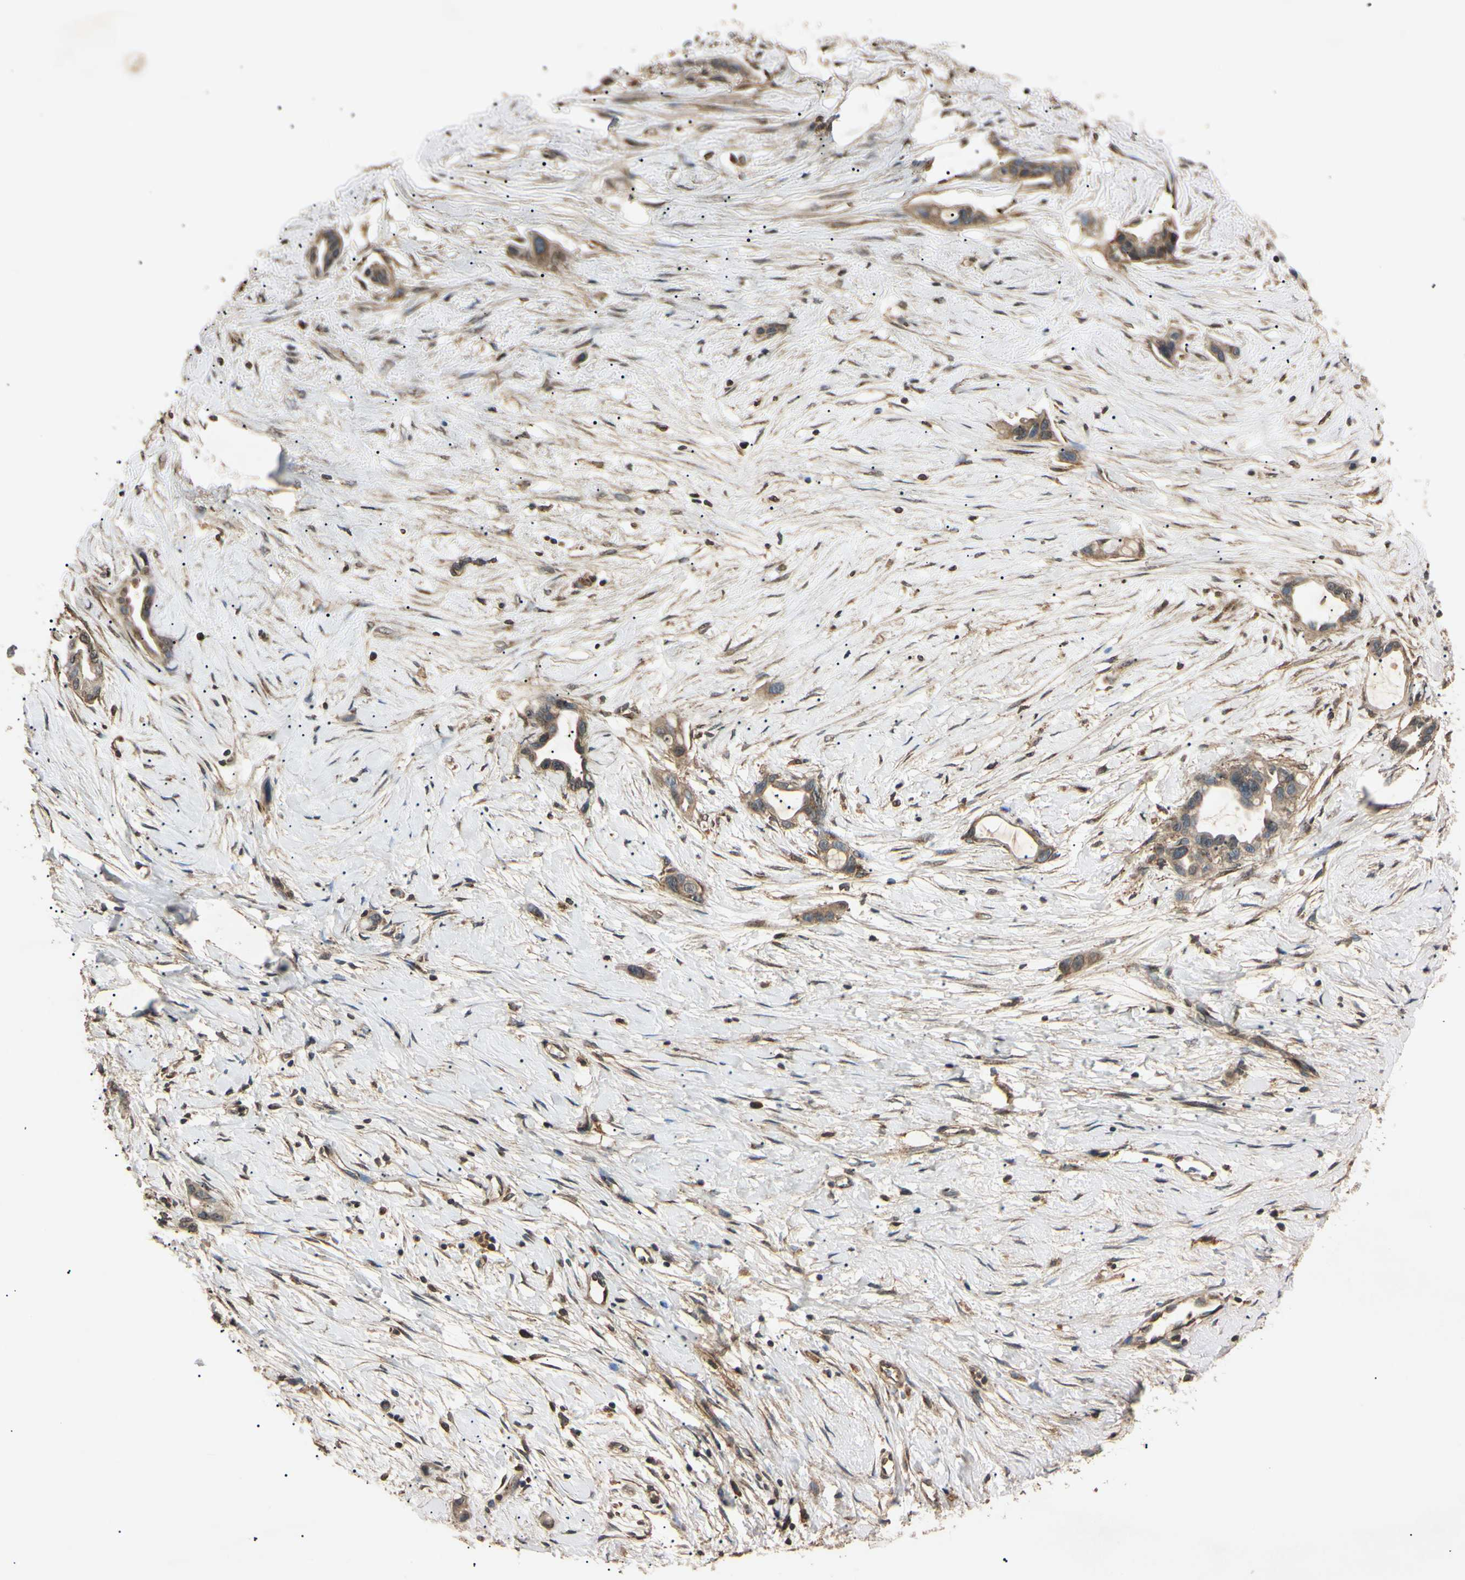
{"staining": {"intensity": "weak", "quantity": "25%-75%", "location": "cytoplasmic/membranous"}, "tissue": "liver cancer", "cell_type": "Tumor cells", "image_type": "cancer", "snomed": [{"axis": "morphology", "description": "Cholangiocarcinoma"}, {"axis": "topography", "description": "Liver"}], "caption": "Liver cancer (cholangiocarcinoma) stained with a protein marker exhibits weak staining in tumor cells.", "gene": "EPN1", "patient": {"sex": "female", "age": 65}}